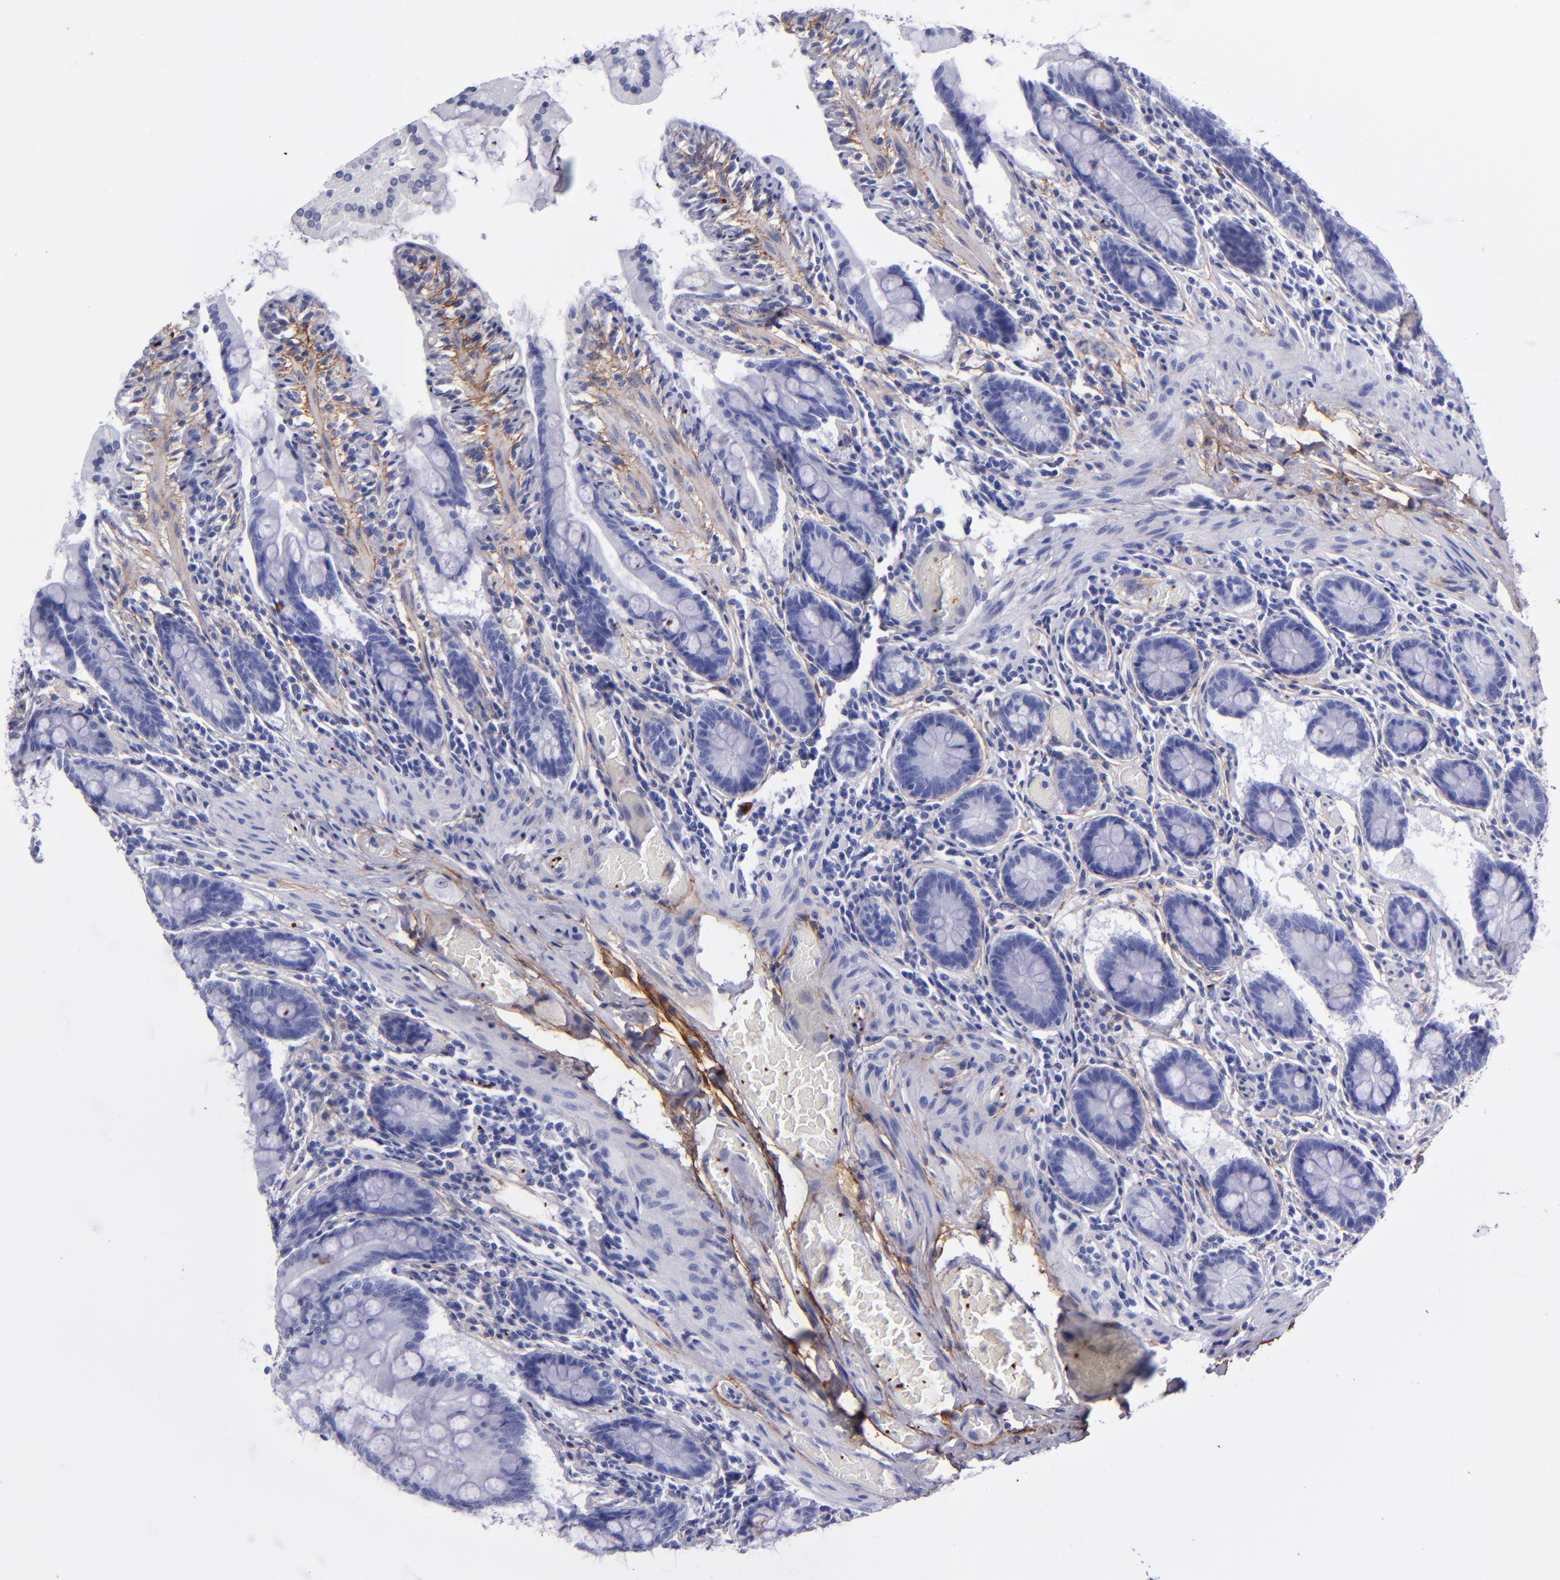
{"staining": {"intensity": "negative", "quantity": "none", "location": "none"}, "tissue": "small intestine", "cell_type": "Glandular cells", "image_type": "normal", "snomed": [{"axis": "morphology", "description": "Normal tissue, NOS"}, {"axis": "topography", "description": "Small intestine"}], "caption": "High power microscopy micrograph of an immunohistochemistry histopathology image of benign small intestine, revealing no significant positivity in glandular cells.", "gene": "EFCAB13", "patient": {"sex": "male", "age": 41}}